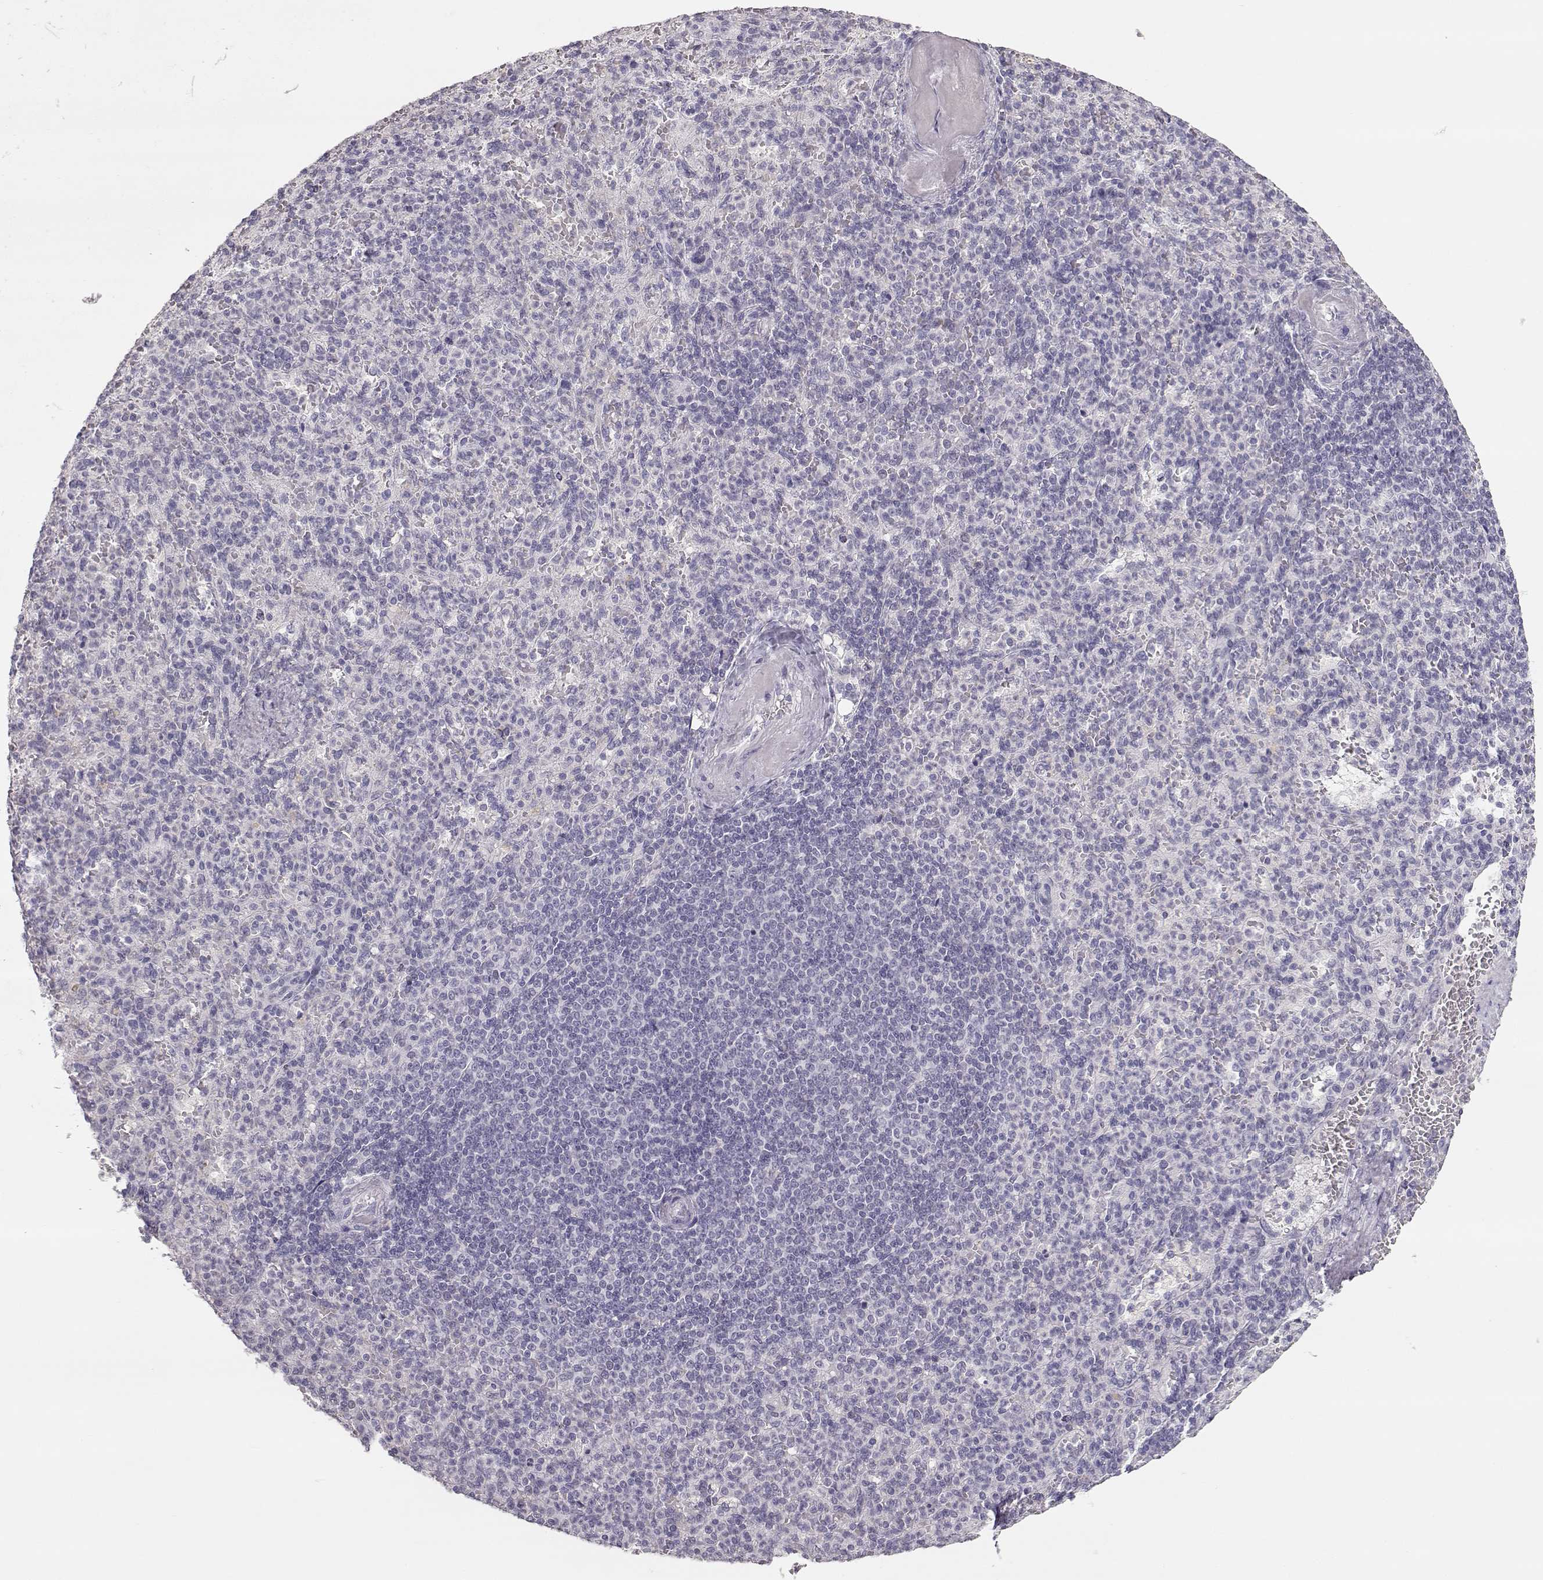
{"staining": {"intensity": "negative", "quantity": "none", "location": "none"}, "tissue": "spleen", "cell_type": "Cells in red pulp", "image_type": "normal", "snomed": [{"axis": "morphology", "description": "Normal tissue, NOS"}, {"axis": "topography", "description": "Spleen"}], "caption": "Immunohistochemical staining of unremarkable spleen demonstrates no significant positivity in cells in red pulp.", "gene": "TKTL1", "patient": {"sex": "female", "age": 74}}